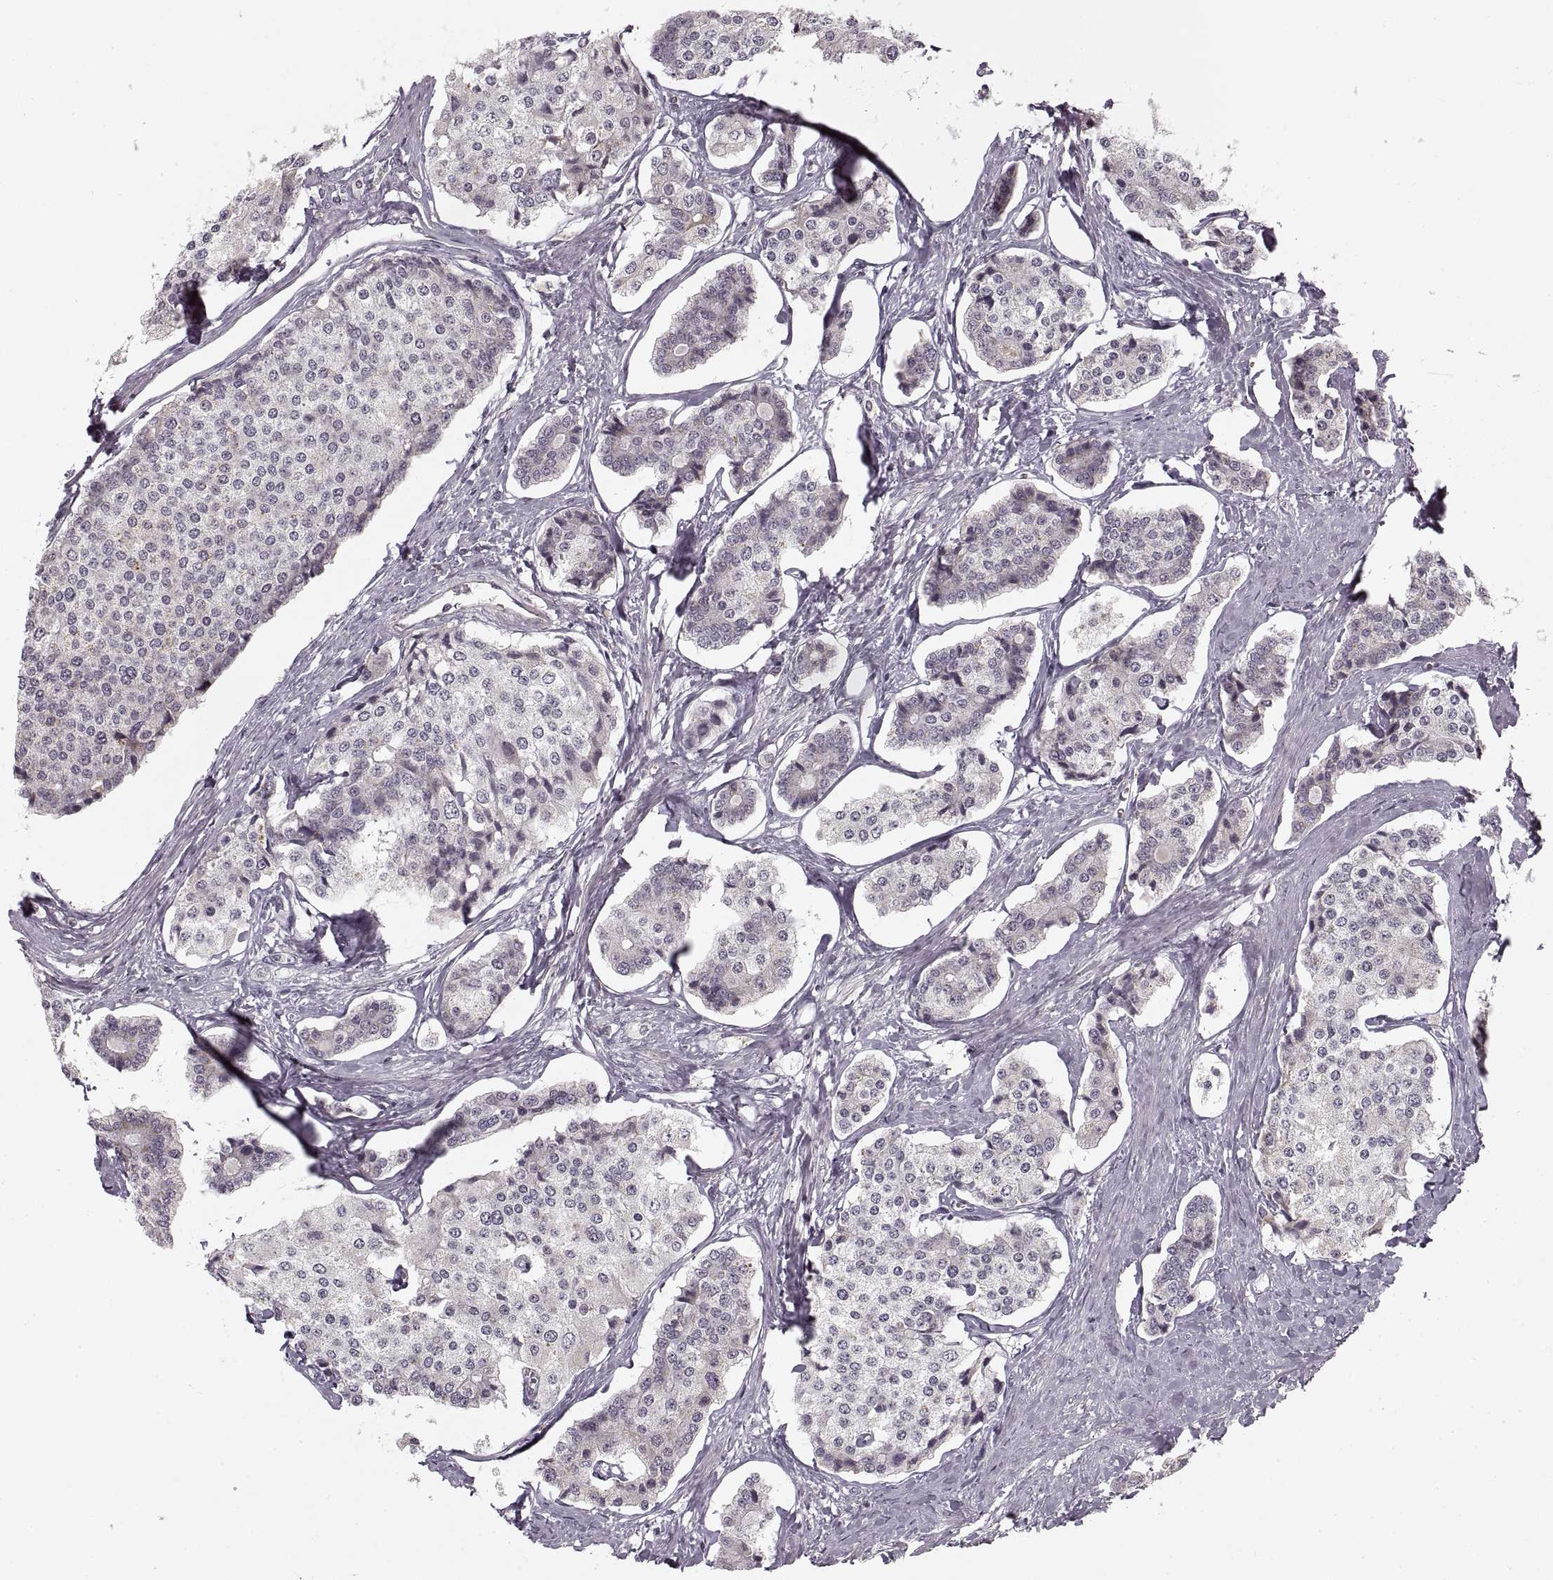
{"staining": {"intensity": "negative", "quantity": "none", "location": "none"}, "tissue": "carcinoid", "cell_type": "Tumor cells", "image_type": "cancer", "snomed": [{"axis": "morphology", "description": "Carcinoid, malignant, NOS"}, {"axis": "topography", "description": "Small intestine"}], "caption": "A high-resolution micrograph shows IHC staining of malignant carcinoid, which displays no significant positivity in tumor cells.", "gene": "ASIC3", "patient": {"sex": "female", "age": 65}}